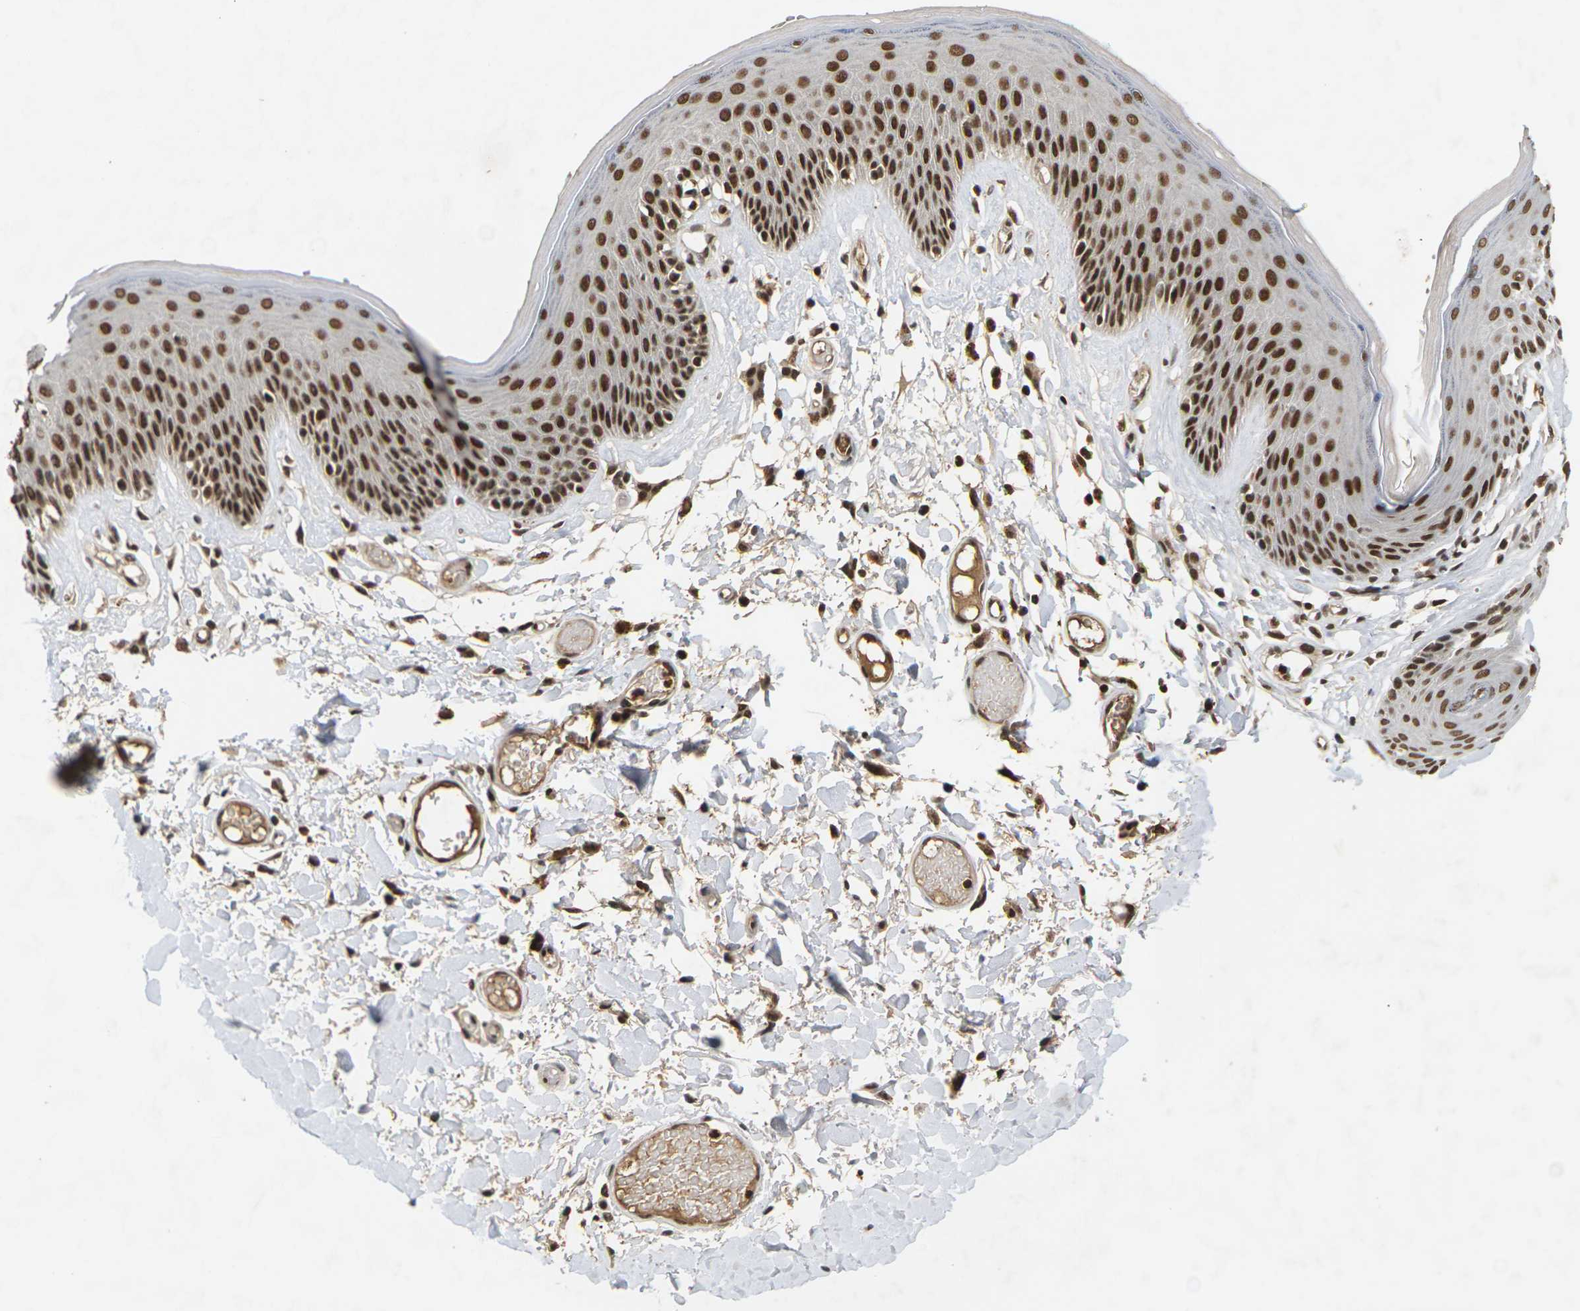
{"staining": {"intensity": "strong", "quantity": ">75%", "location": "nuclear"}, "tissue": "skin", "cell_type": "Epidermal cells", "image_type": "normal", "snomed": [{"axis": "morphology", "description": "Normal tissue, NOS"}, {"axis": "topography", "description": "Vulva"}], "caption": "Immunohistochemical staining of benign skin exhibits strong nuclear protein expression in about >75% of epidermal cells. Ihc stains the protein in brown and the nuclei are stained blue.", "gene": "NELFA", "patient": {"sex": "female", "age": 73}}